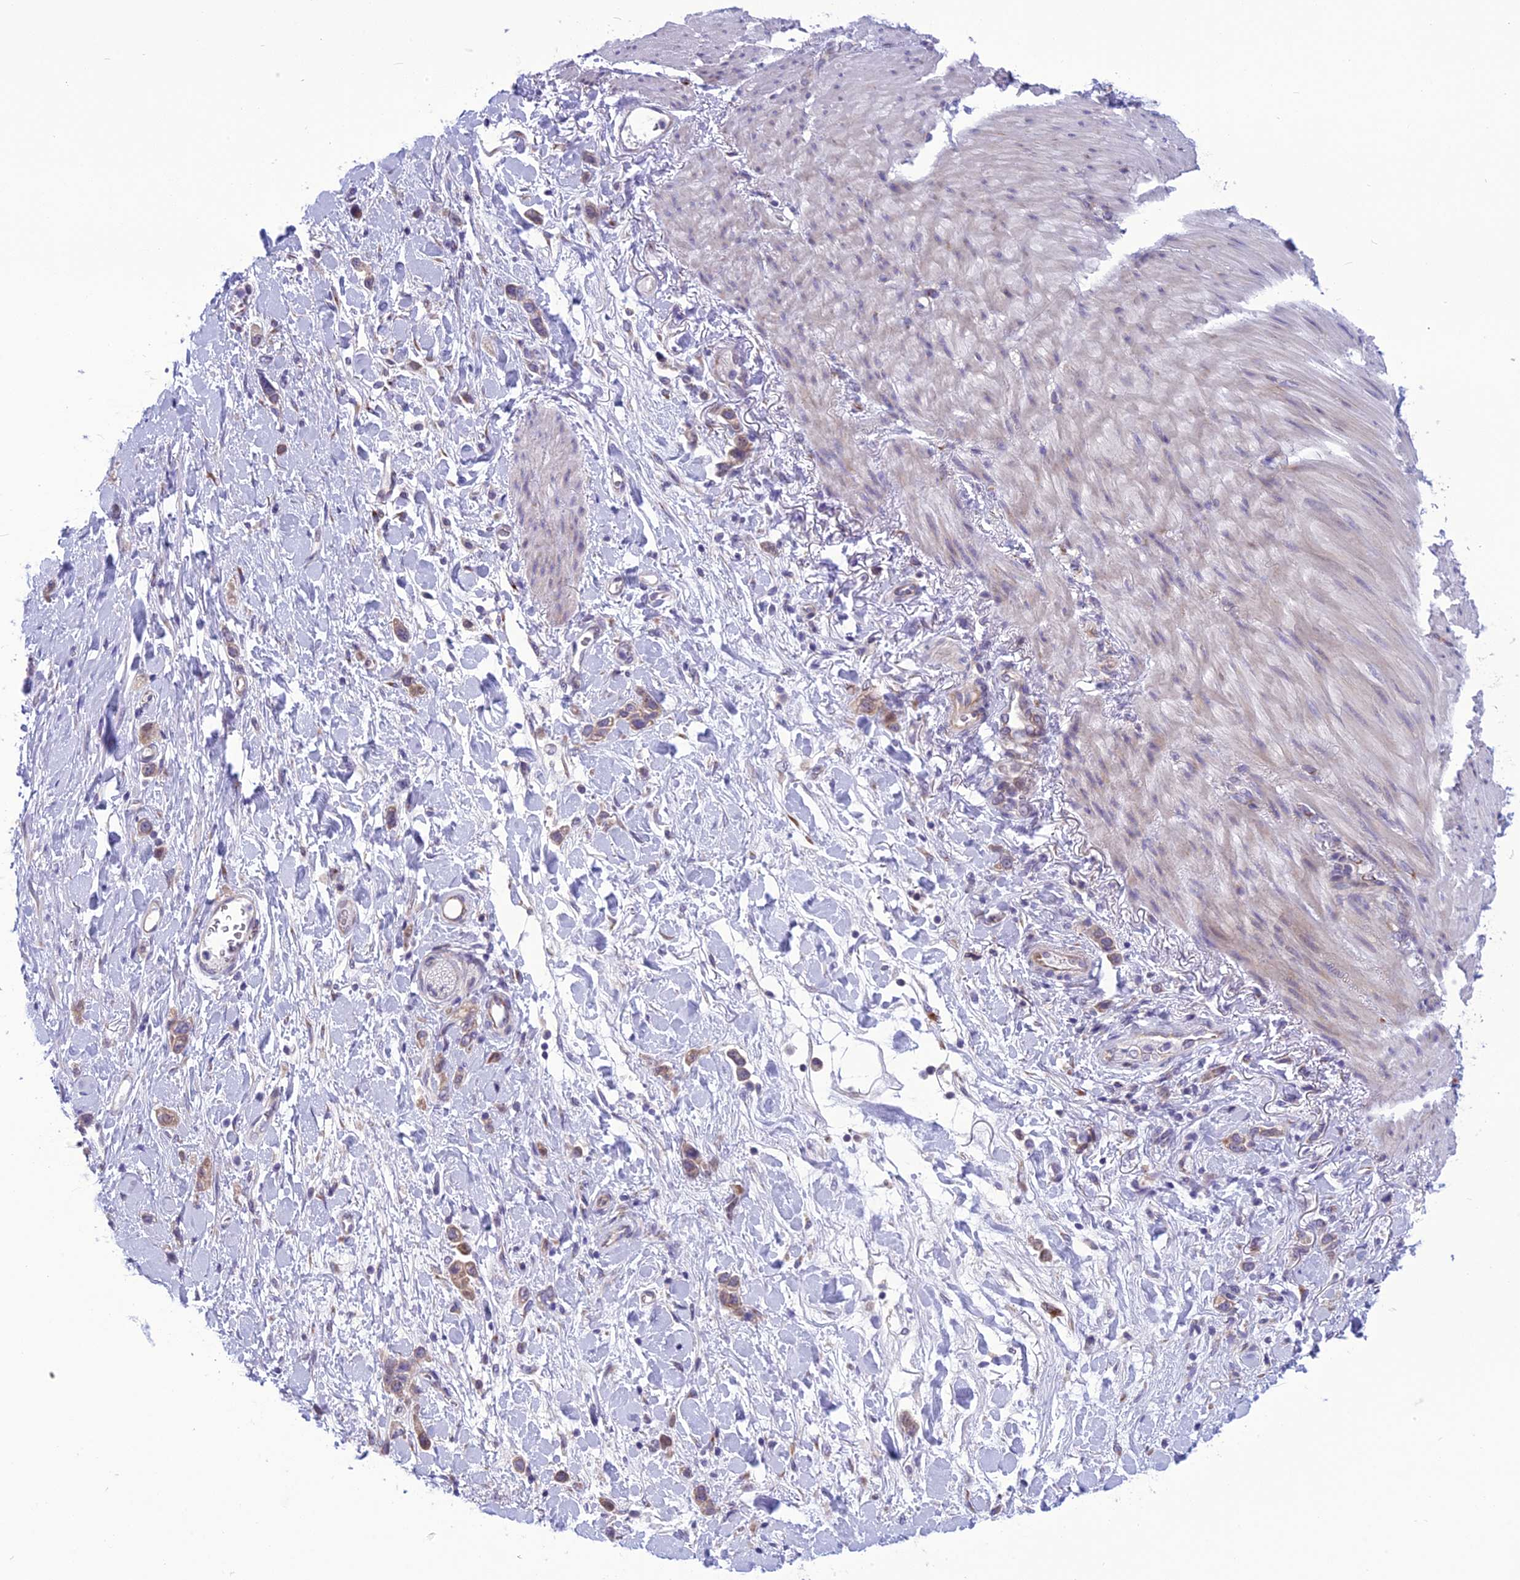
{"staining": {"intensity": "moderate", "quantity": ">75%", "location": "cytoplasmic/membranous"}, "tissue": "stomach cancer", "cell_type": "Tumor cells", "image_type": "cancer", "snomed": [{"axis": "morphology", "description": "Adenocarcinoma, NOS"}, {"axis": "topography", "description": "Stomach"}], "caption": "An IHC photomicrograph of tumor tissue is shown. Protein staining in brown highlights moderate cytoplasmic/membranous positivity in stomach cancer within tumor cells. The protein of interest is stained brown, and the nuclei are stained in blue (DAB (3,3'-diaminobenzidine) IHC with brightfield microscopy, high magnification).", "gene": "PSMF1", "patient": {"sex": "female", "age": 65}}